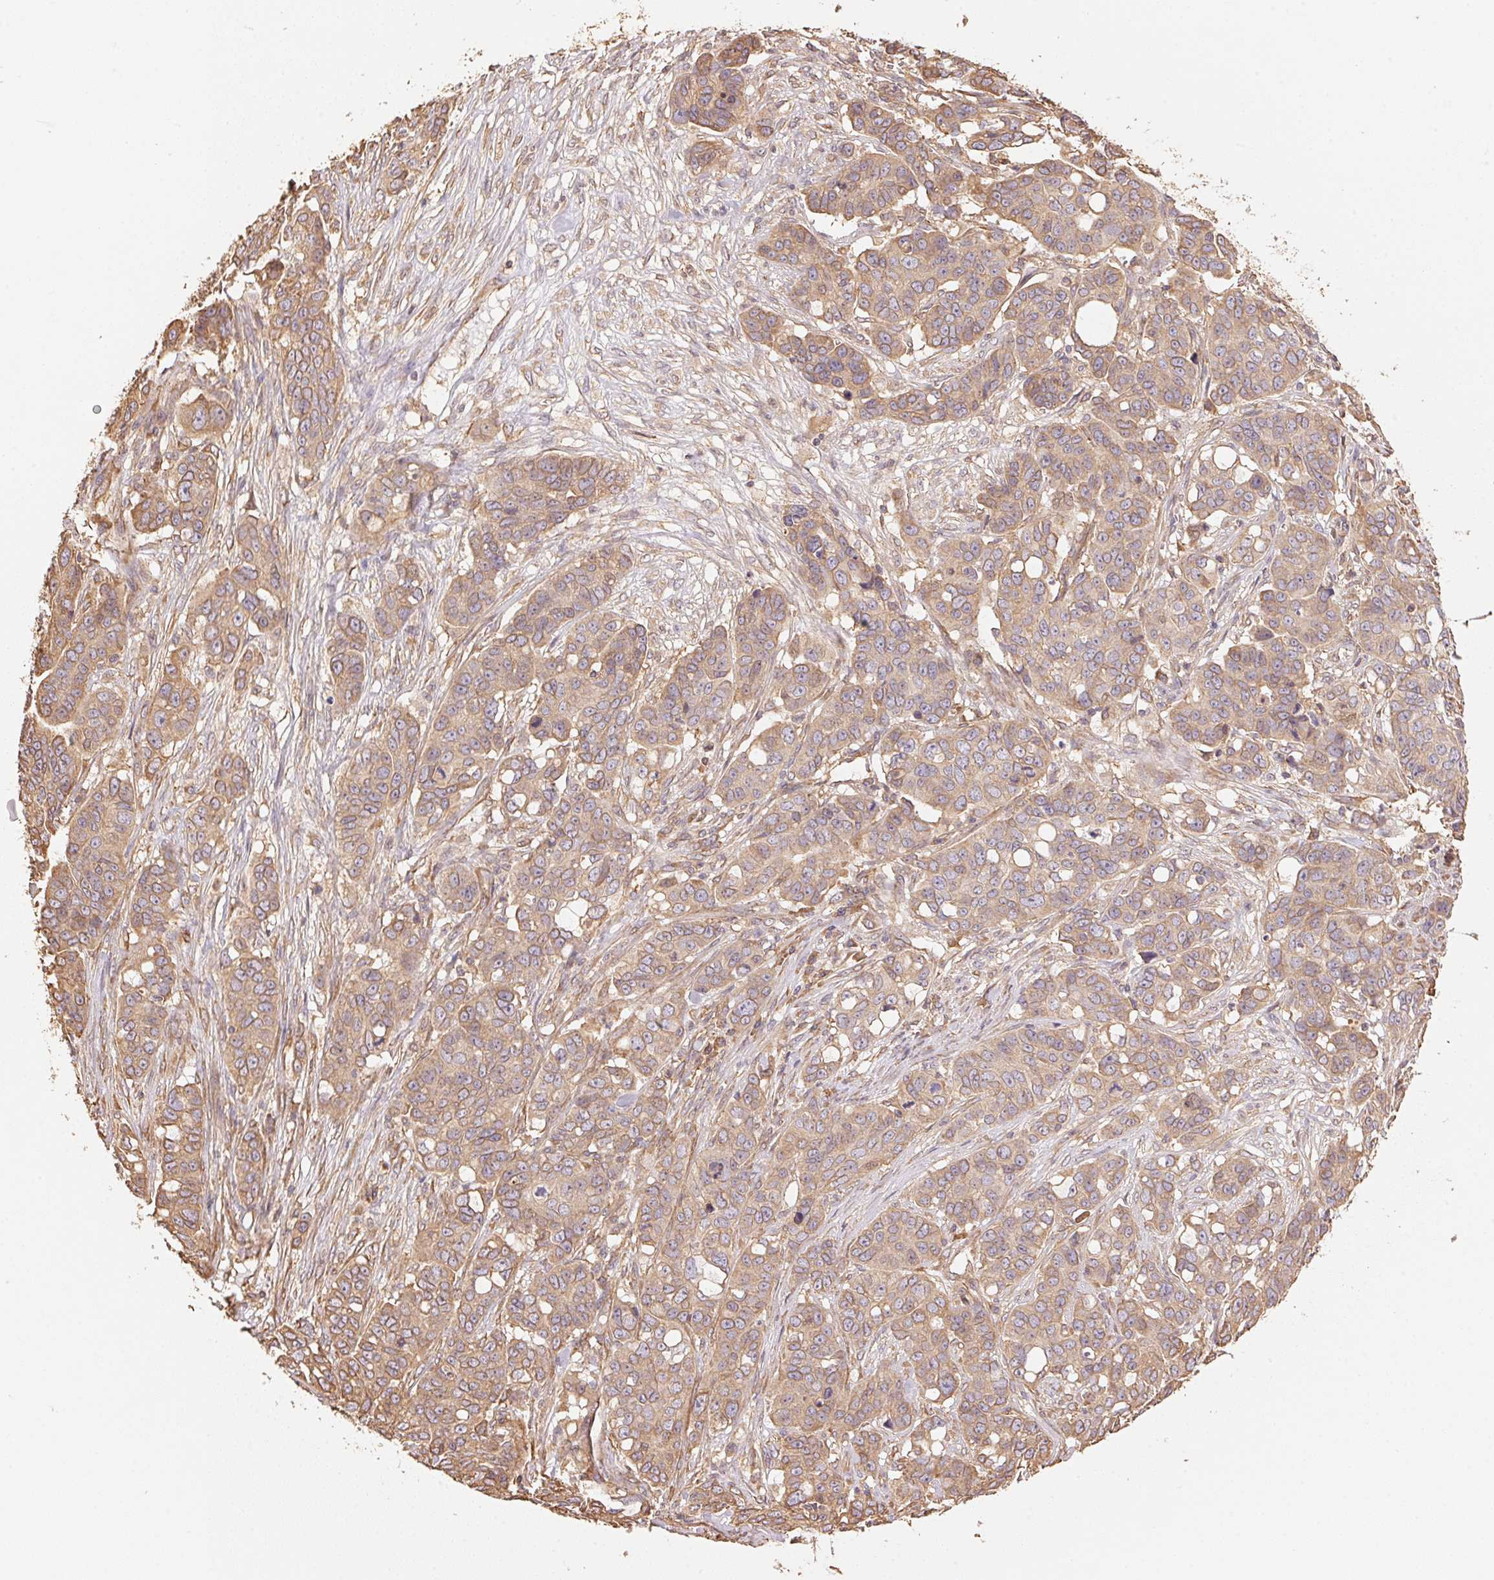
{"staining": {"intensity": "weak", "quantity": ">75%", "location": "cytoplasmic/membranous"}, "tissue": "ovarian cancer", "cell_type": "Tumor cells", "image_type": "cancer", "snomed": [{"axis": "morphology", "description": "Carcinoma, endometroid"}, {"axis": "topography", "description": "Ovary"}], "caption": "Ovarian cancer was stained to show a protein in brown. There is low levels of weak cytoplasmic/membranous positivity in approximately >75% of tumor cells.", "gene": "C6orf163", "patient": {"sex": "female", "age": 78}}